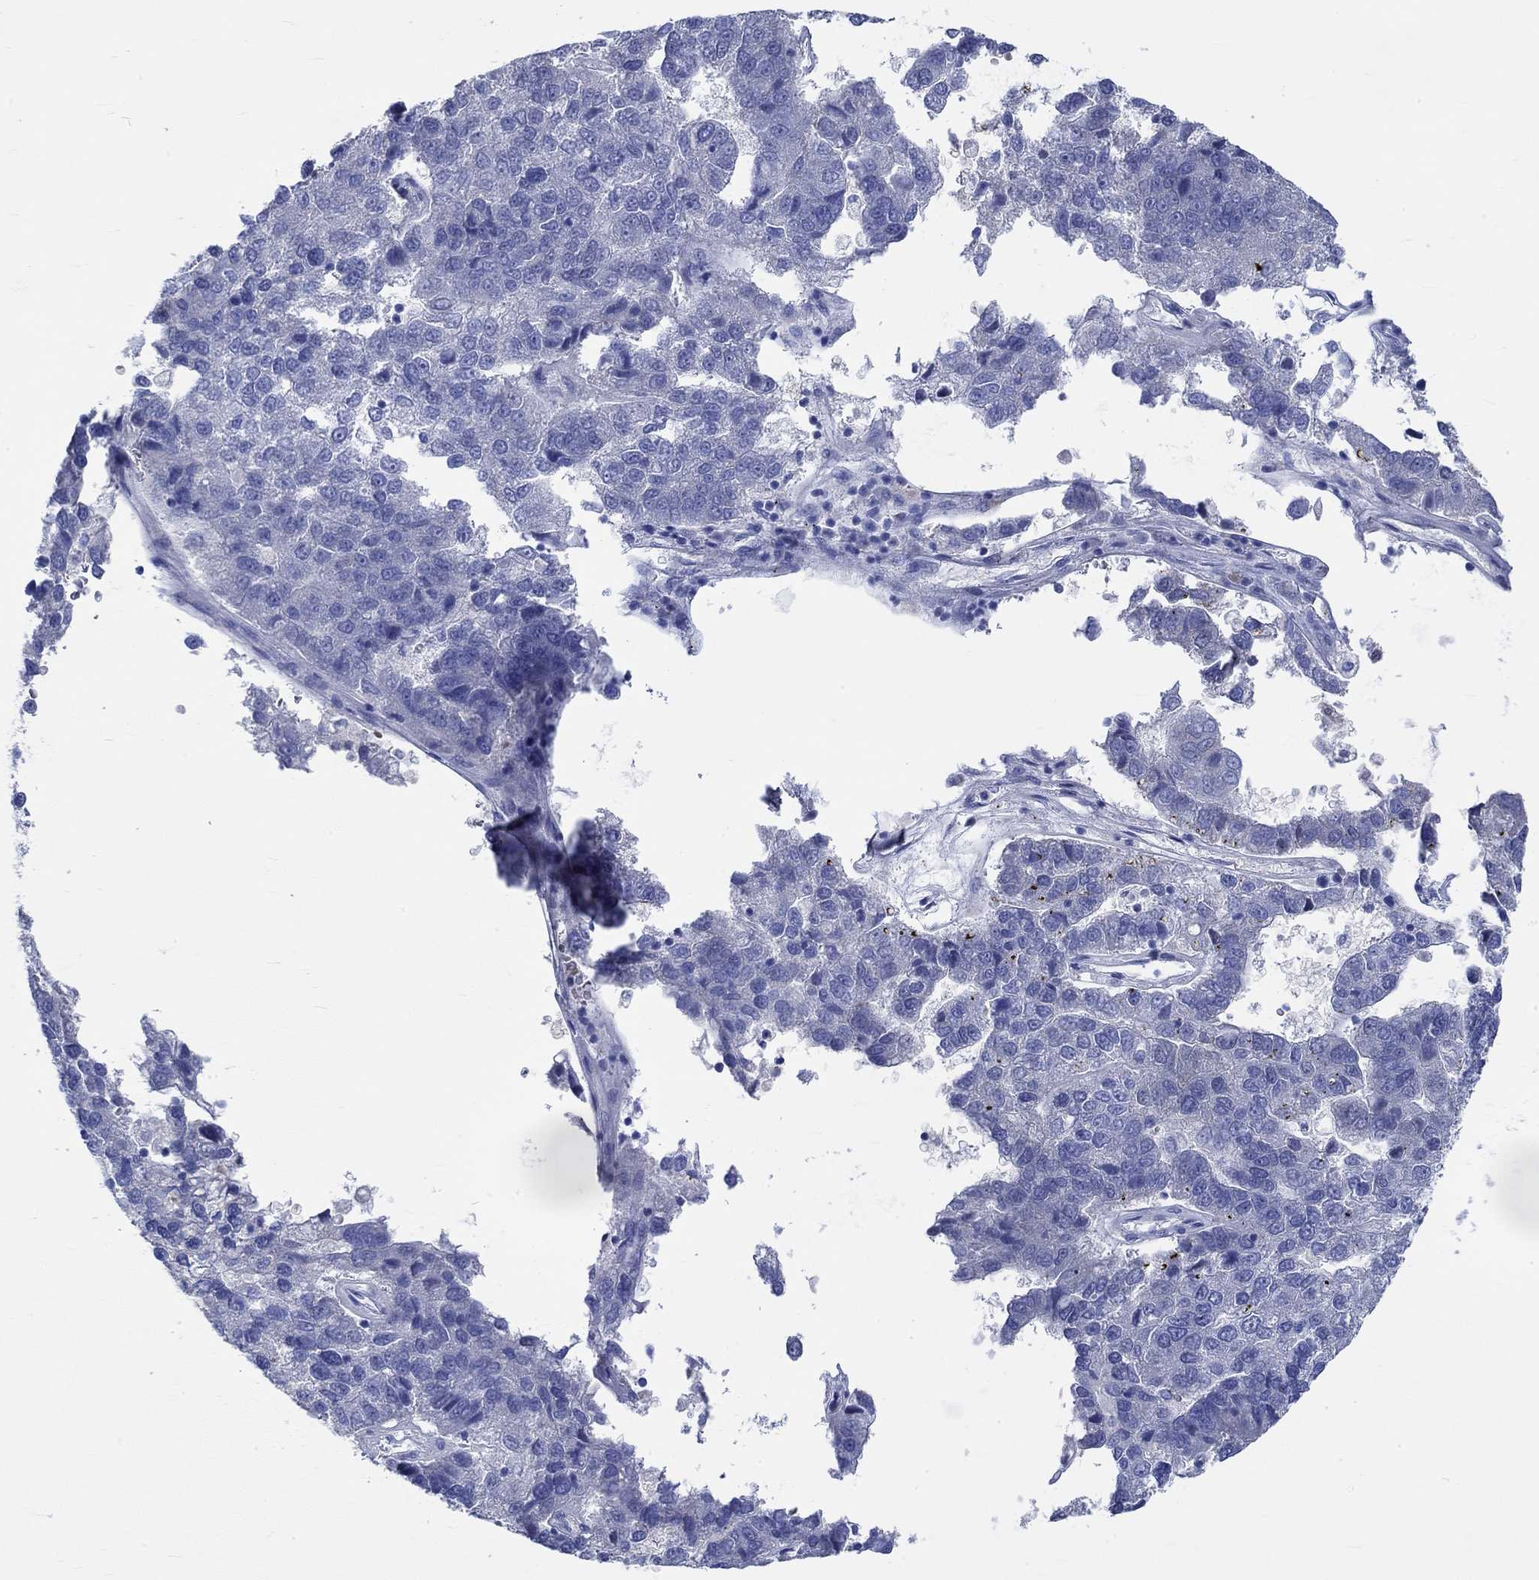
{"staining": {"intensity": "negative", "quantity": "none", "location": "none"}, "tissue": "pancreatic cancer", "cell_type": "Tumor cells", "image_type": "cancer", "snomed": [{"axis": "morphology", "description": "Adenocarcinoma, NOS"}, {"axis": "topography", "description": "Pancreas"}], "caption": "Immunohistochemistry photomicrograph of pancreatic cancer stained for a protein (brown), which reveals no positivity in tumor cells.", "gene": "KCNA1", "patient": {"sex": "female", "age": 61}}